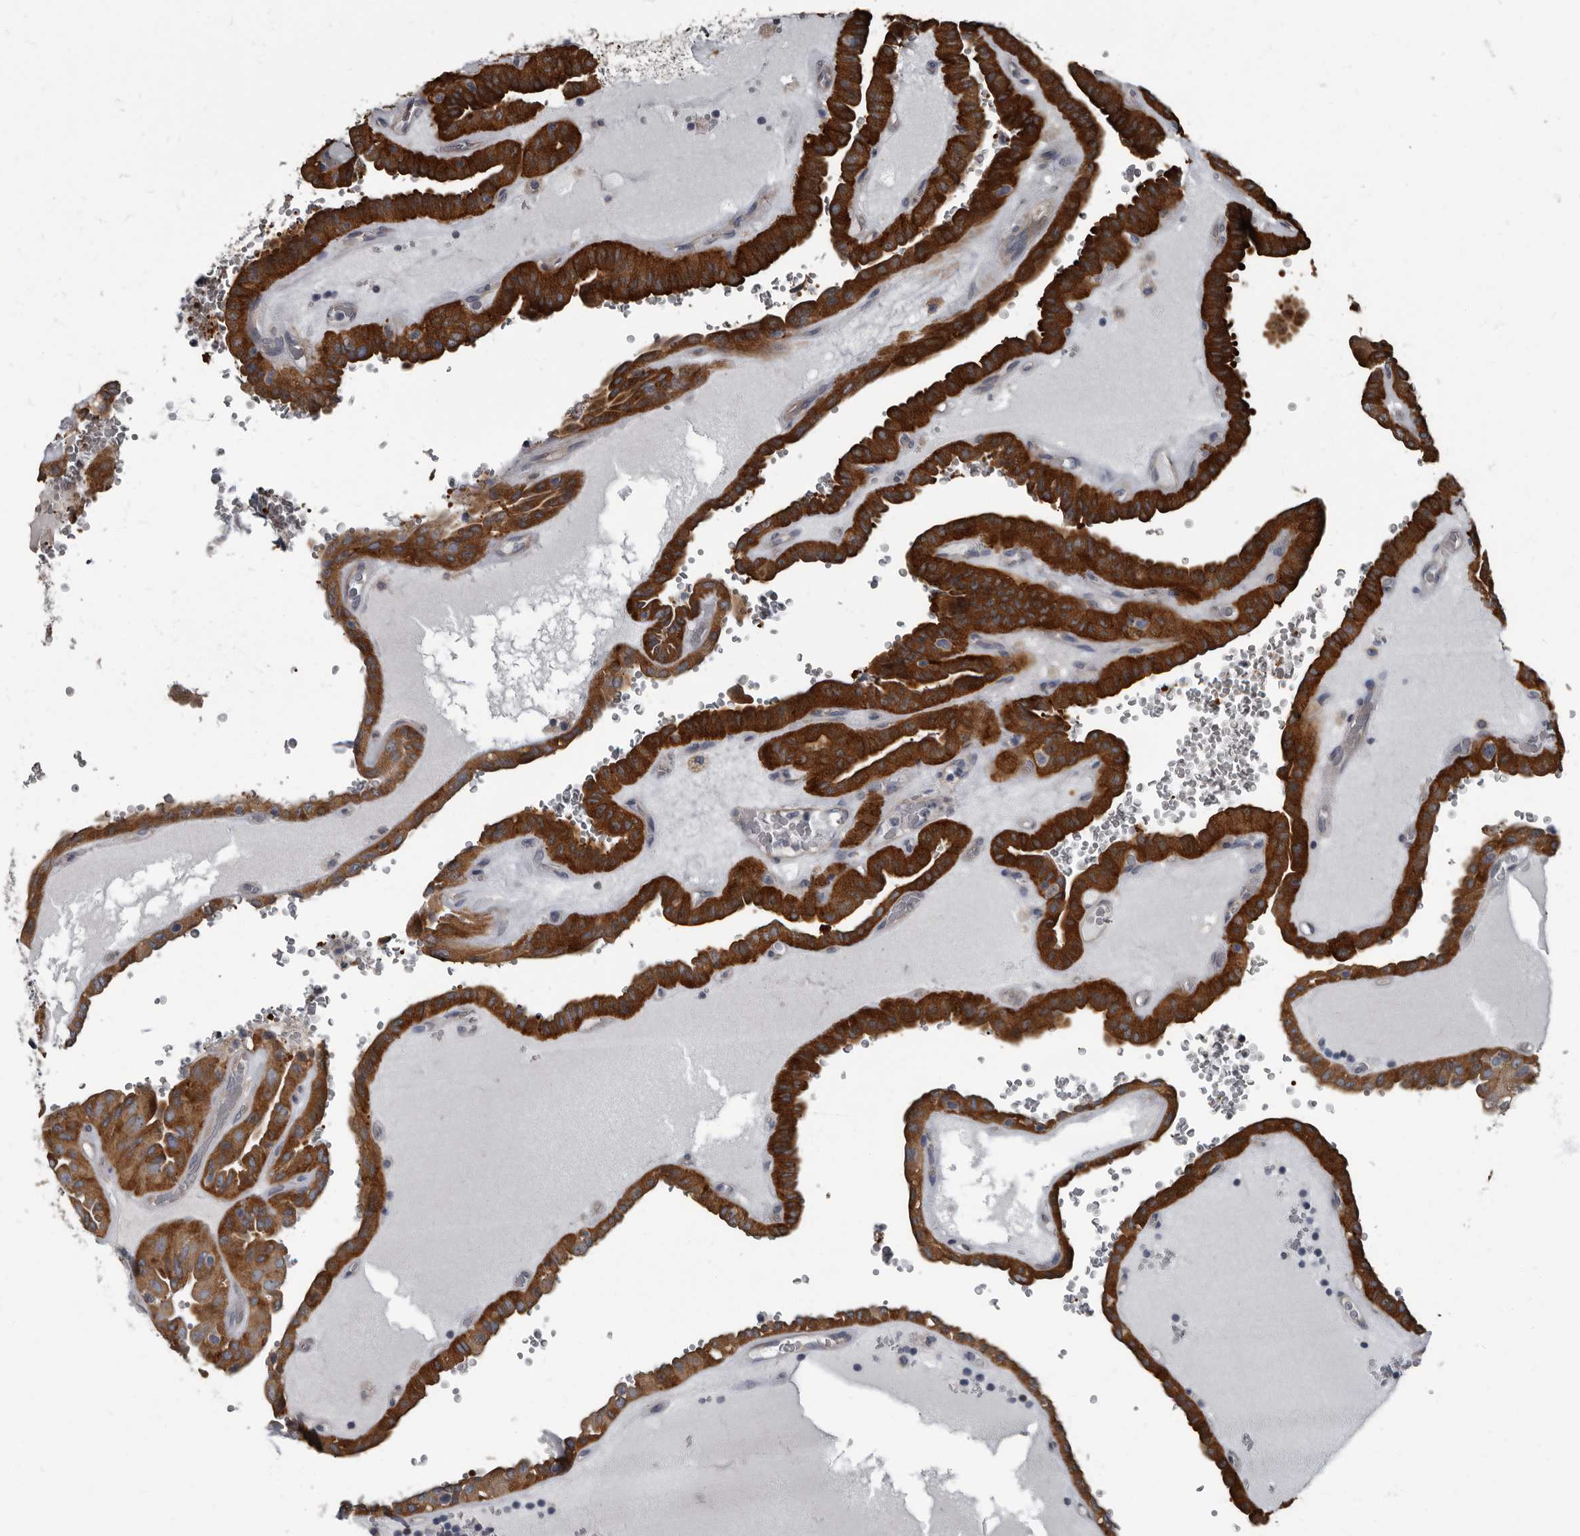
{"staining": {"intensity": "strong", "quantity": ">75%", "location": "cytoplasmic/membranous"}, "tissue": "thyroid cancer", "cell_type": "Tumor cells", "image_type": "cancer", "snomed": [{"axis": "morphology", "description": "Papillary adenocarcinoma, NOS"}, {"axis": "topography", "description": "Thyroid gland"}], "caption": "Immunohistochemistry (IHC) of thyroid cancer (papillary adenocarcinoma) reveals high levels of strong cytoplasmic/membranous positivity in approximately >75% of tumor cells.", "gene": "TPD52L1", "patient": {"sex": "male", "age": 77}}